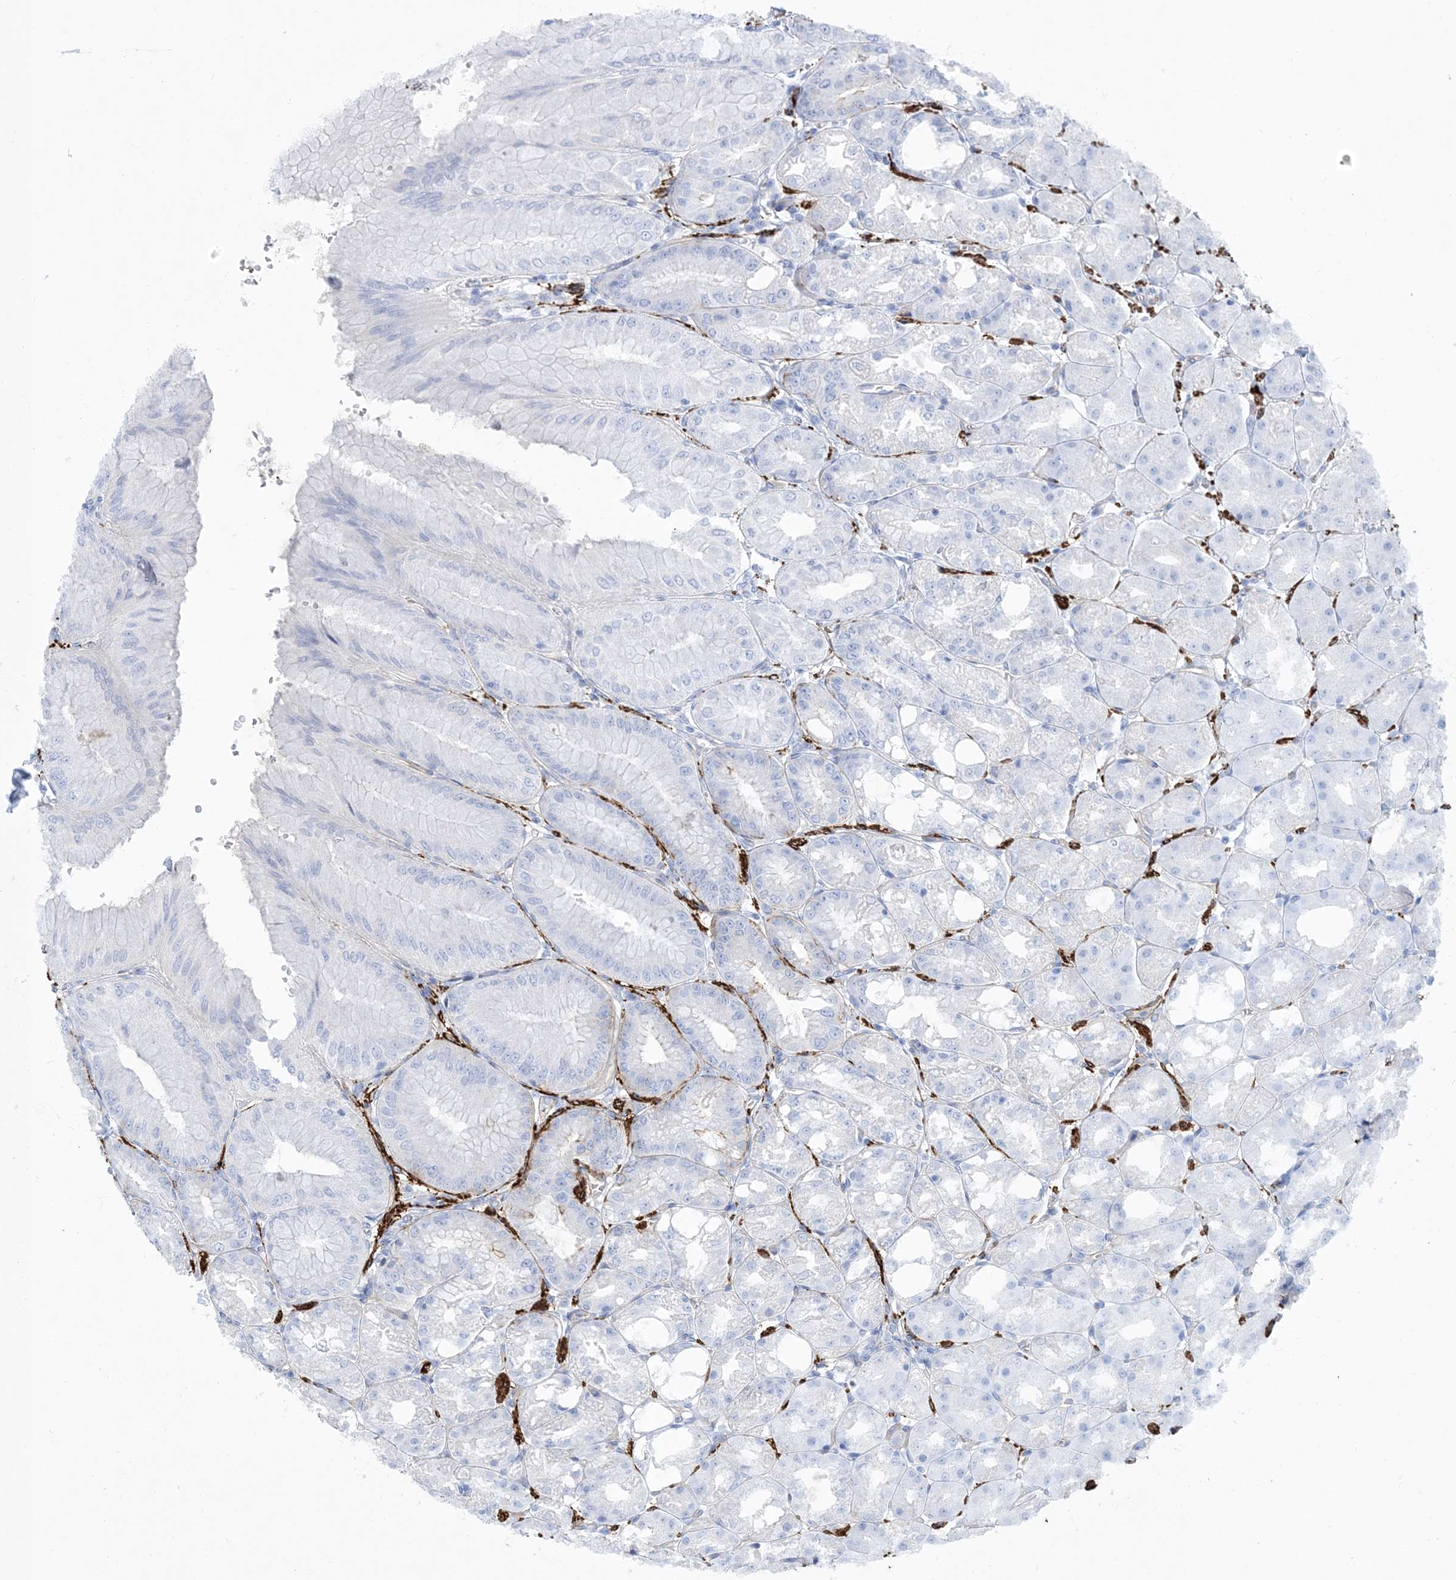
{"staining": {"intensity": "moderate", "quantity": "<25%", "location": "cytoplasmic/membranous"}, "tissue": "stomach", "cell_type": "Glandular cells", "image_type": "normal", "snomed": [{"axis": "morphology", "description": "Normal tissue, NOS"}, {"axis": "topography", "description": "Stomach, lower"}], "caption": "An immunohistochemistry micrograph of benign tissue is shown. Protein staining in brown highlights moderate cytoplasmic/membranous positivity in stomach within glandular cells. (brown staining indicates protein expression, while blue staining denotes nuclei).", "gene": "SHANK1", "patient": {"sex": "male", "age": 71}}